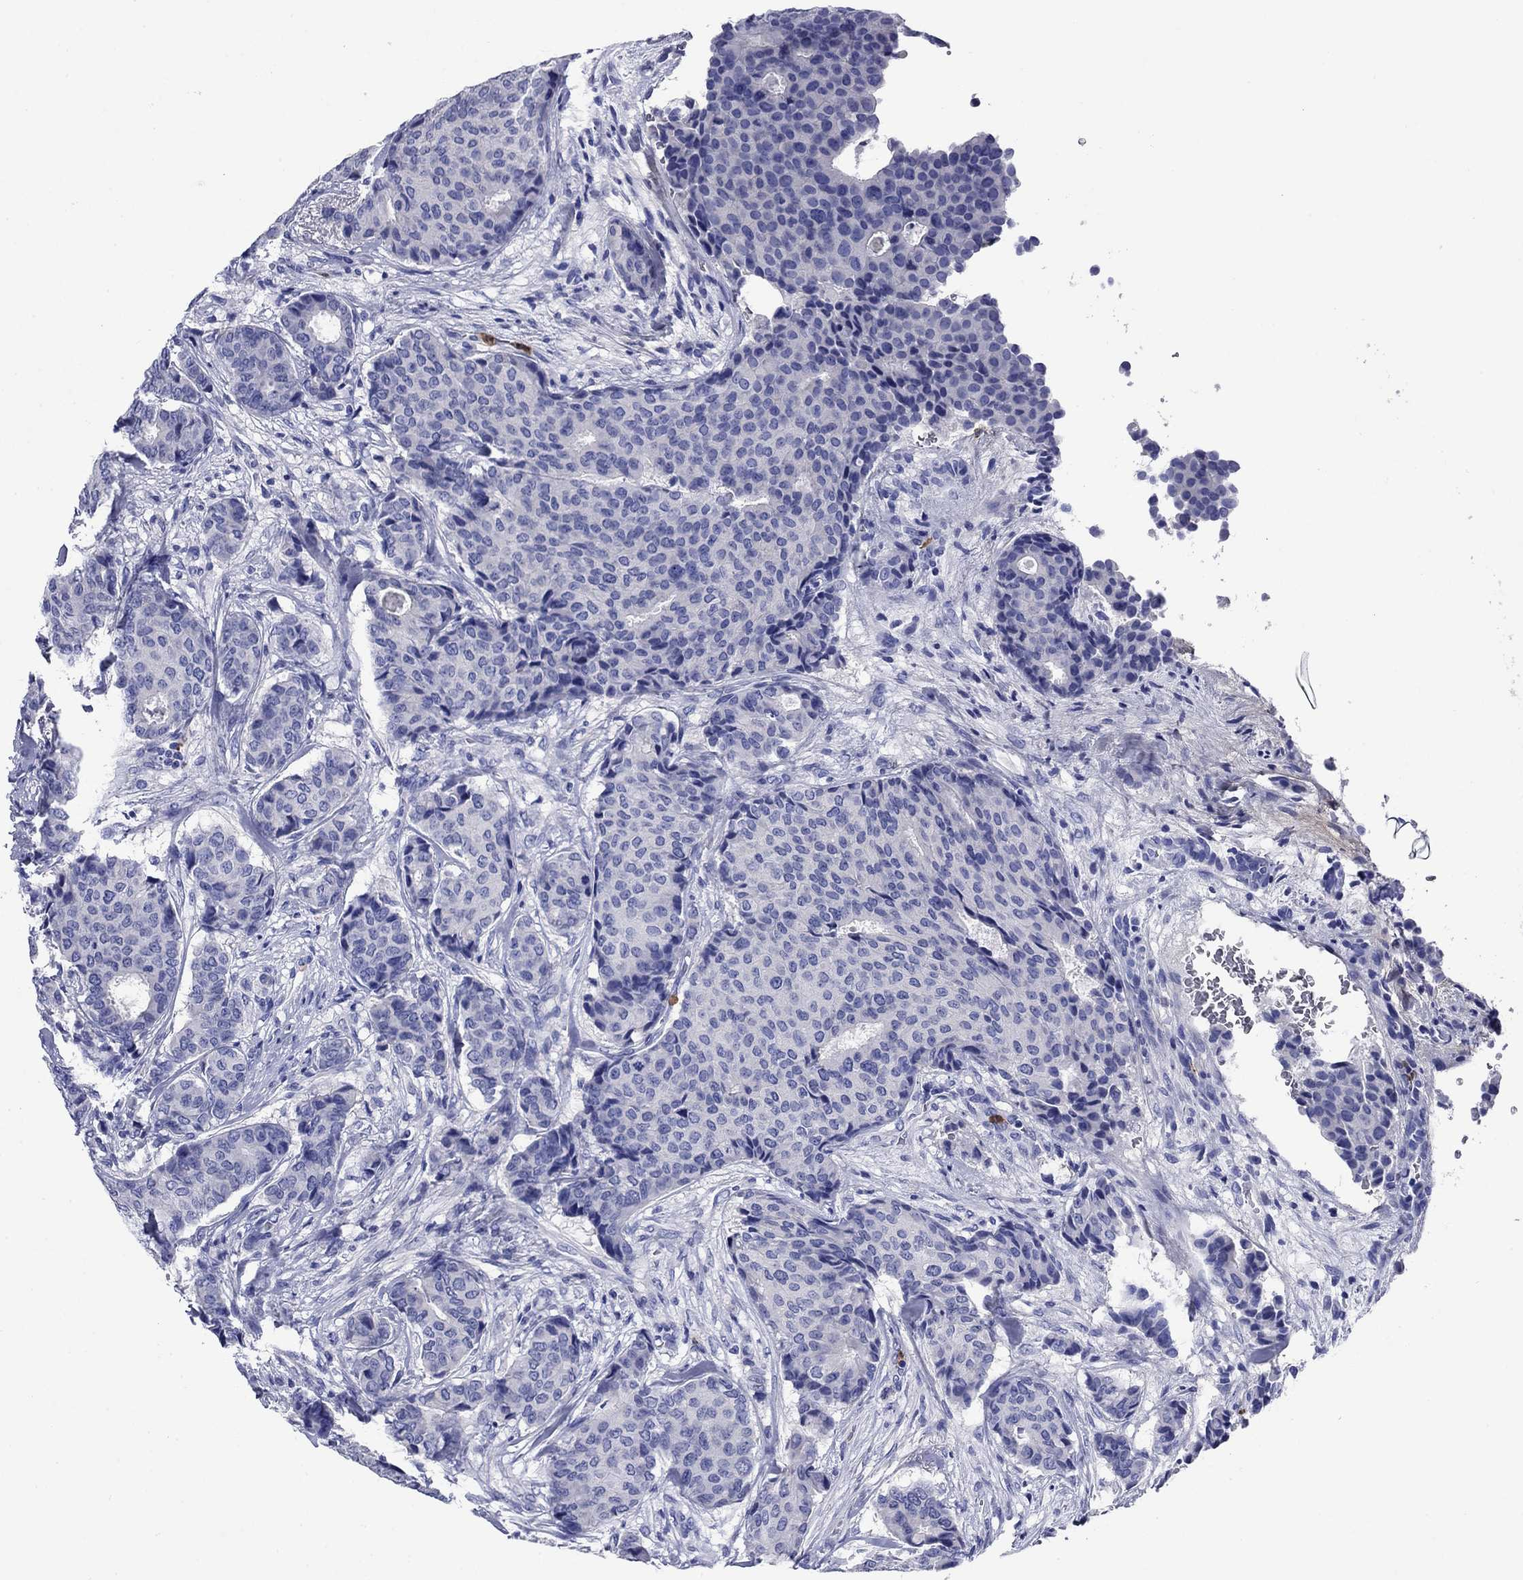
{"staining": {"intensity": "negative", "quantity": "none", "location": "none"}, "tissue": "breast cancer", "cell_type": "Tumor cells", "image_type": "cancer", "snomed": [{"axis": "morphology", "description": "Duct carcinoma"}, {"axis": "topography", "description": "Breast"}], "caption": "DAB (3,3'-diaminobenzidine) immunohistochemical staining of human breast cancer (intraductal carcinoma) reveals no significant positivity in tumor cells. (DAB immunohistochemistry (IHC) visualized using brightfield microscopy, high magnification).", "gene": "TFR2", "patient": {"sex": "female", "age": 75}}